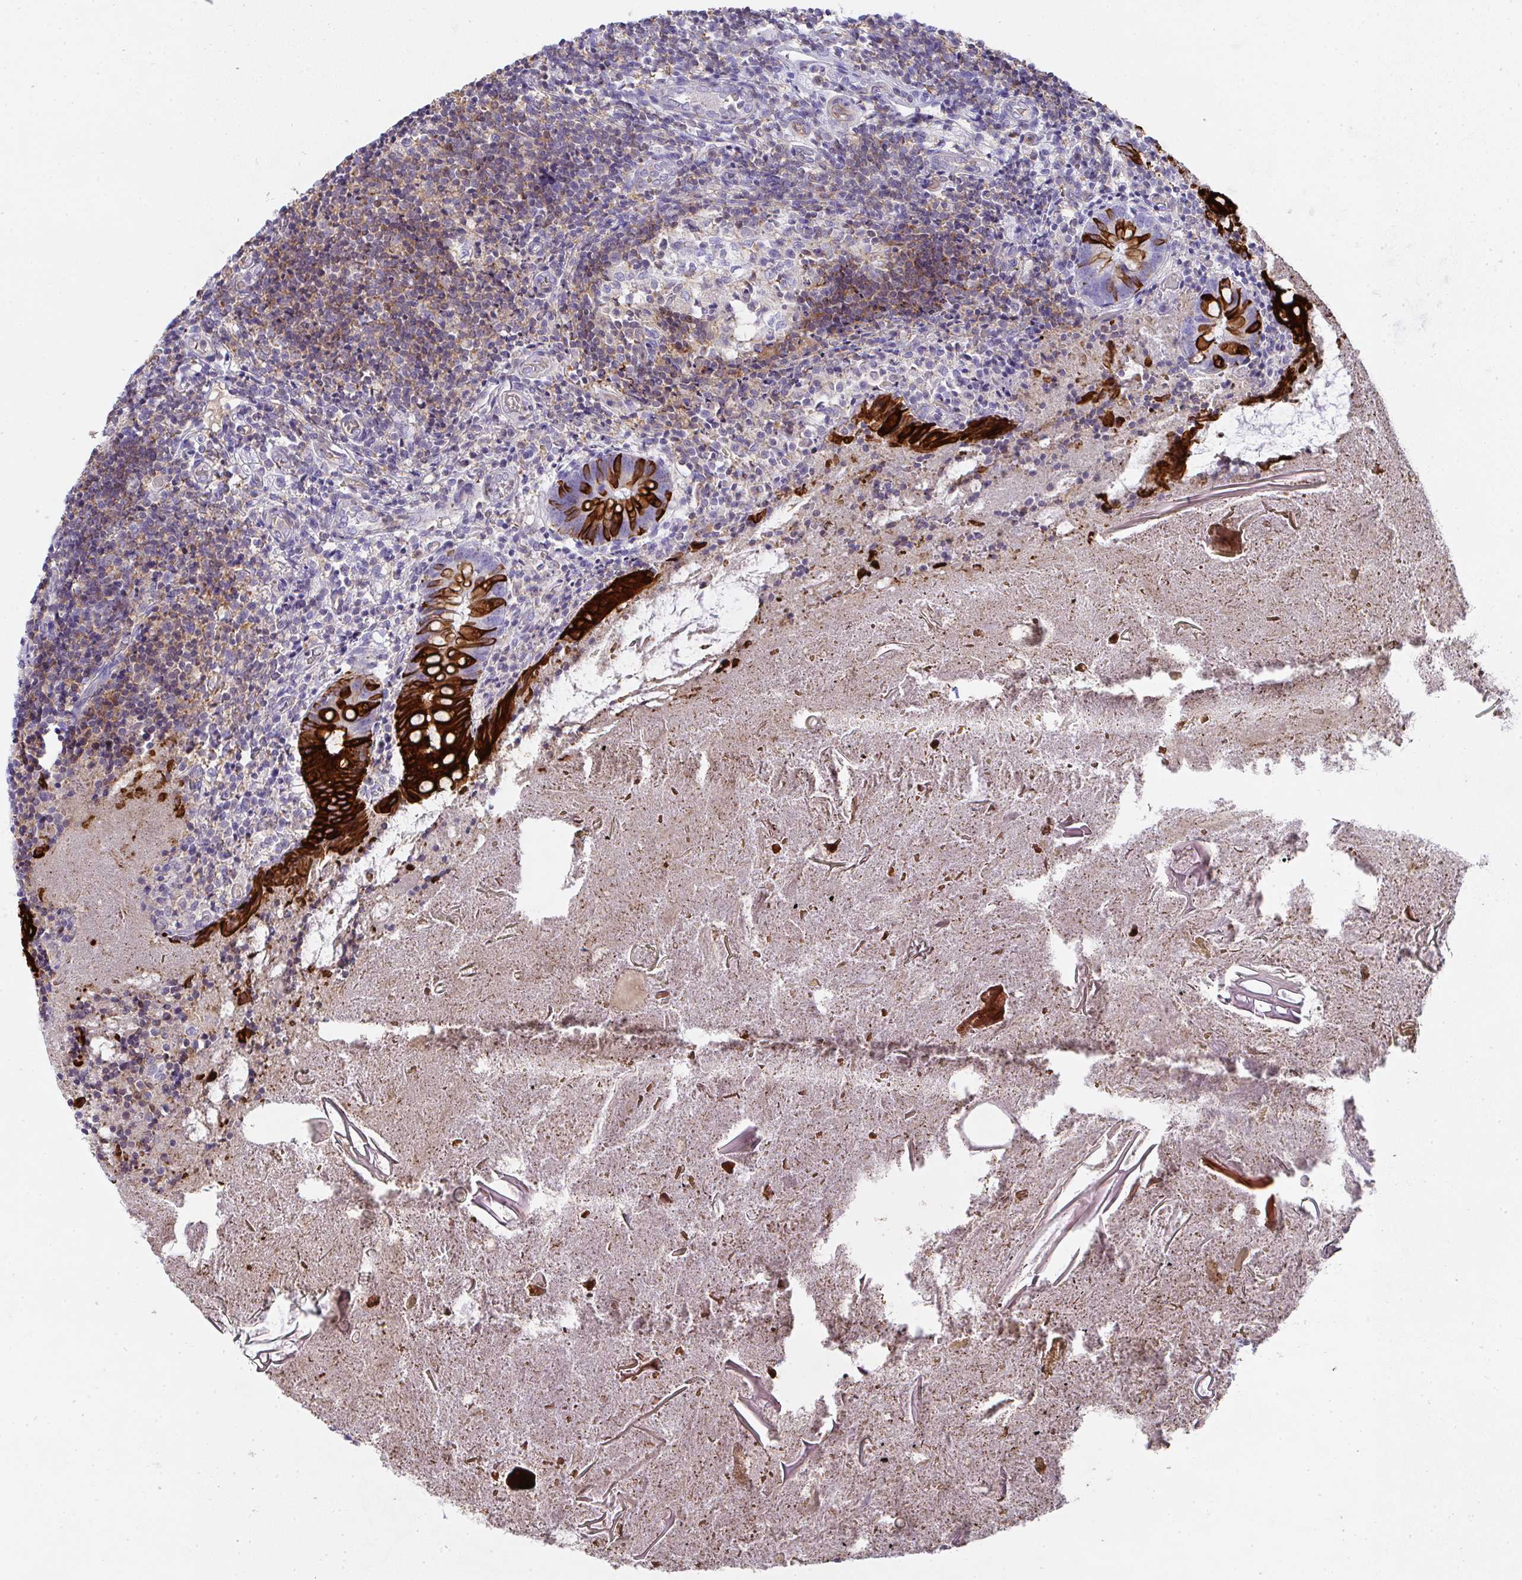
{"staining": {"intensity": "strong", "quantity": "25%-75%", "location": "cytoplasmic/membranous"}, "tissue": "appendix", "cell_type": "Glandular cells", "image_type": "normal", "snomed": [{"axis": "morphology", "description": "Normal tissue, NOS"}, {"axis": "topography", "description": "Appendix"}], "caption": "This is a histology image of immunohistochemistry (IHC) staining of unremarkable appendix, which shows strong expression in the cytoplasmic/membranous of glandular cells.", "gene": "TNFAIP8", "patient": {"sex": "female", "age": 17}}